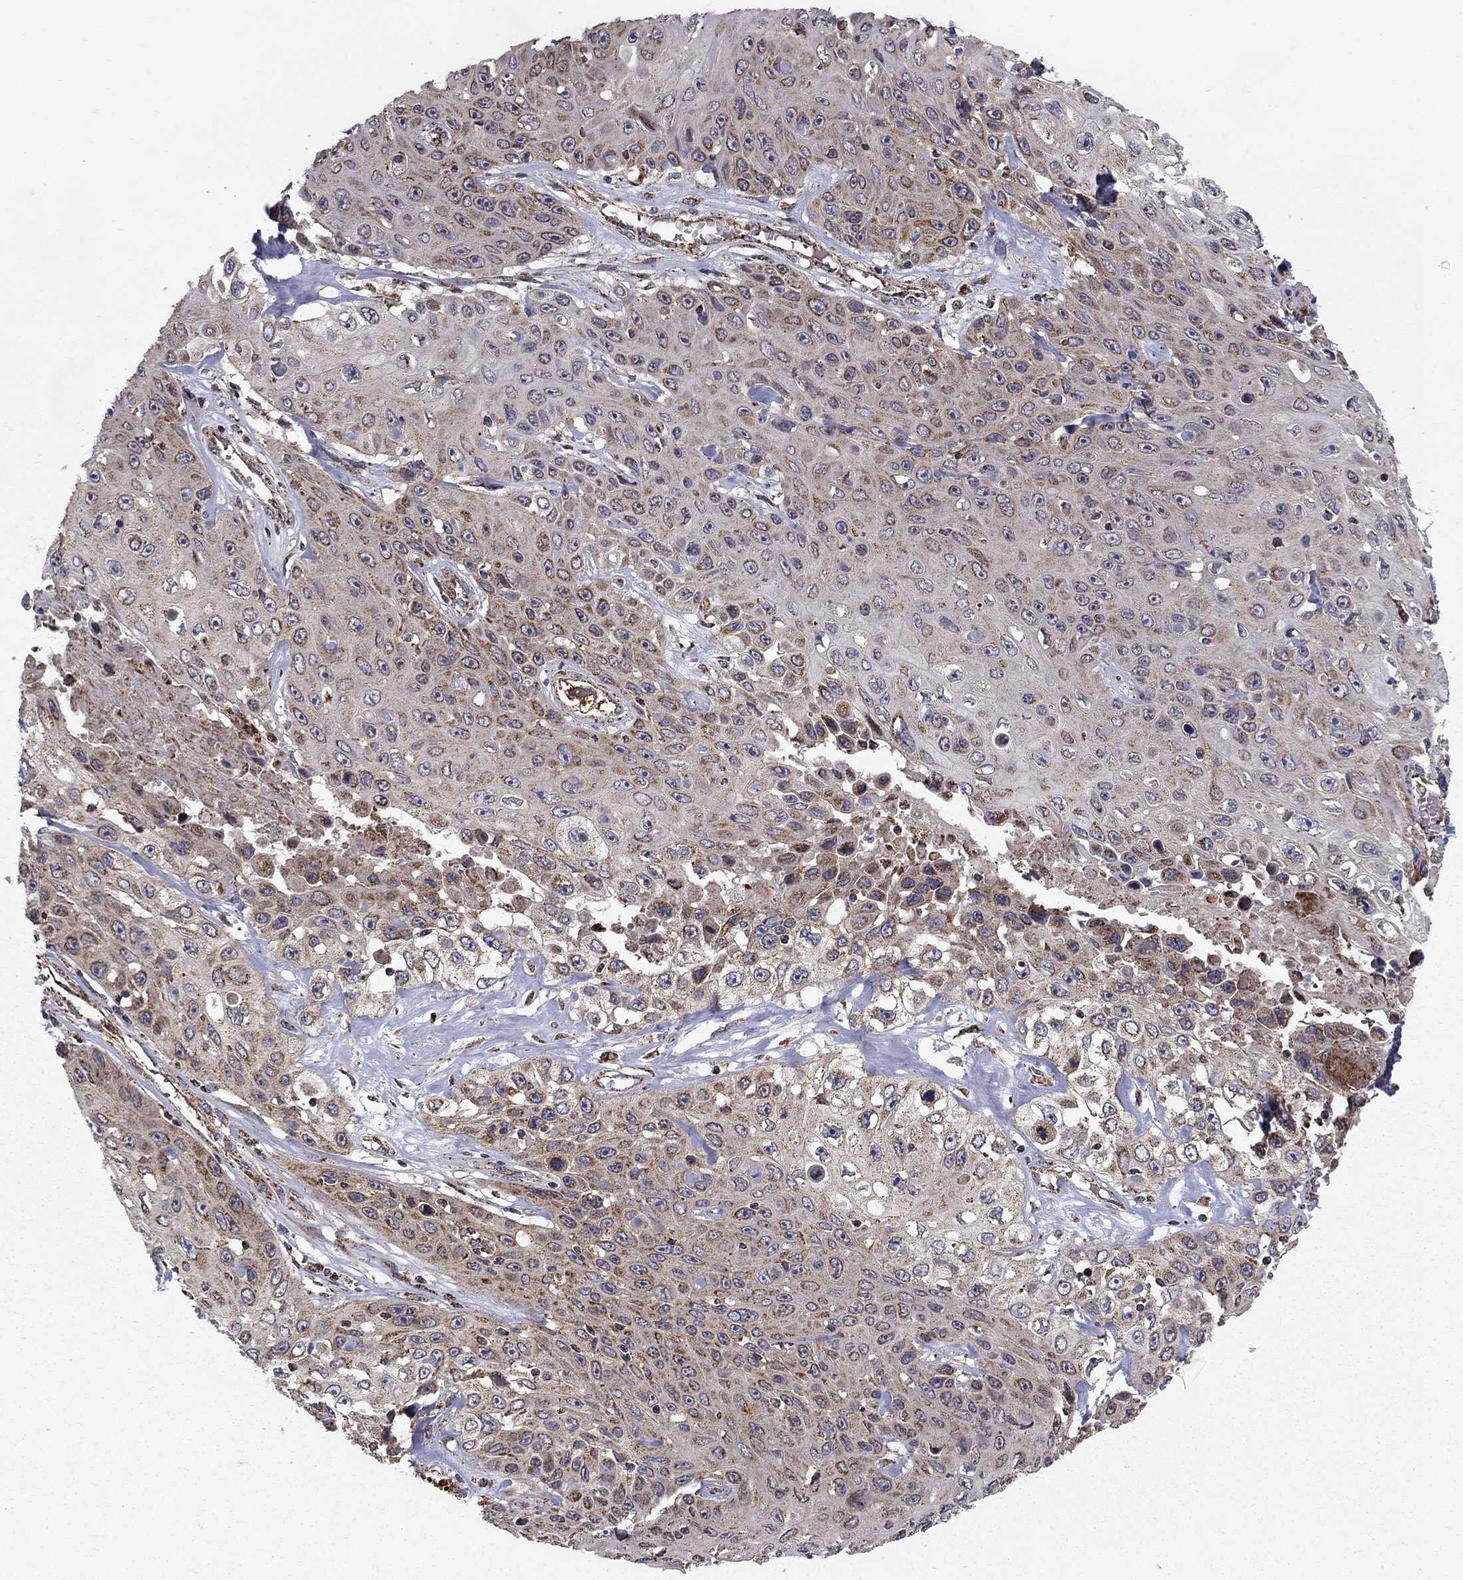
{"staining": {"intensity": "moderate", "quantity": "<25%", "location": "cytoplasmic/membranous"}, "tissue": "skin cancer", "cell_type": "Tumor cells", "image_type": "cancer", "snomed": [{"axis": "morphology", "description": "Squamous cell carcinoma, NOS"}, {"axis": "topography", "description": "Skin"}], "caption": "Immunohistochemical staining of skin squamous cell carcinoma reveals moderate cytoplasmic/membranous protein expression in about <25% of tumor cells.", "gene": "NDUFS8", "patient": {"sex": "male", "age": 82}}